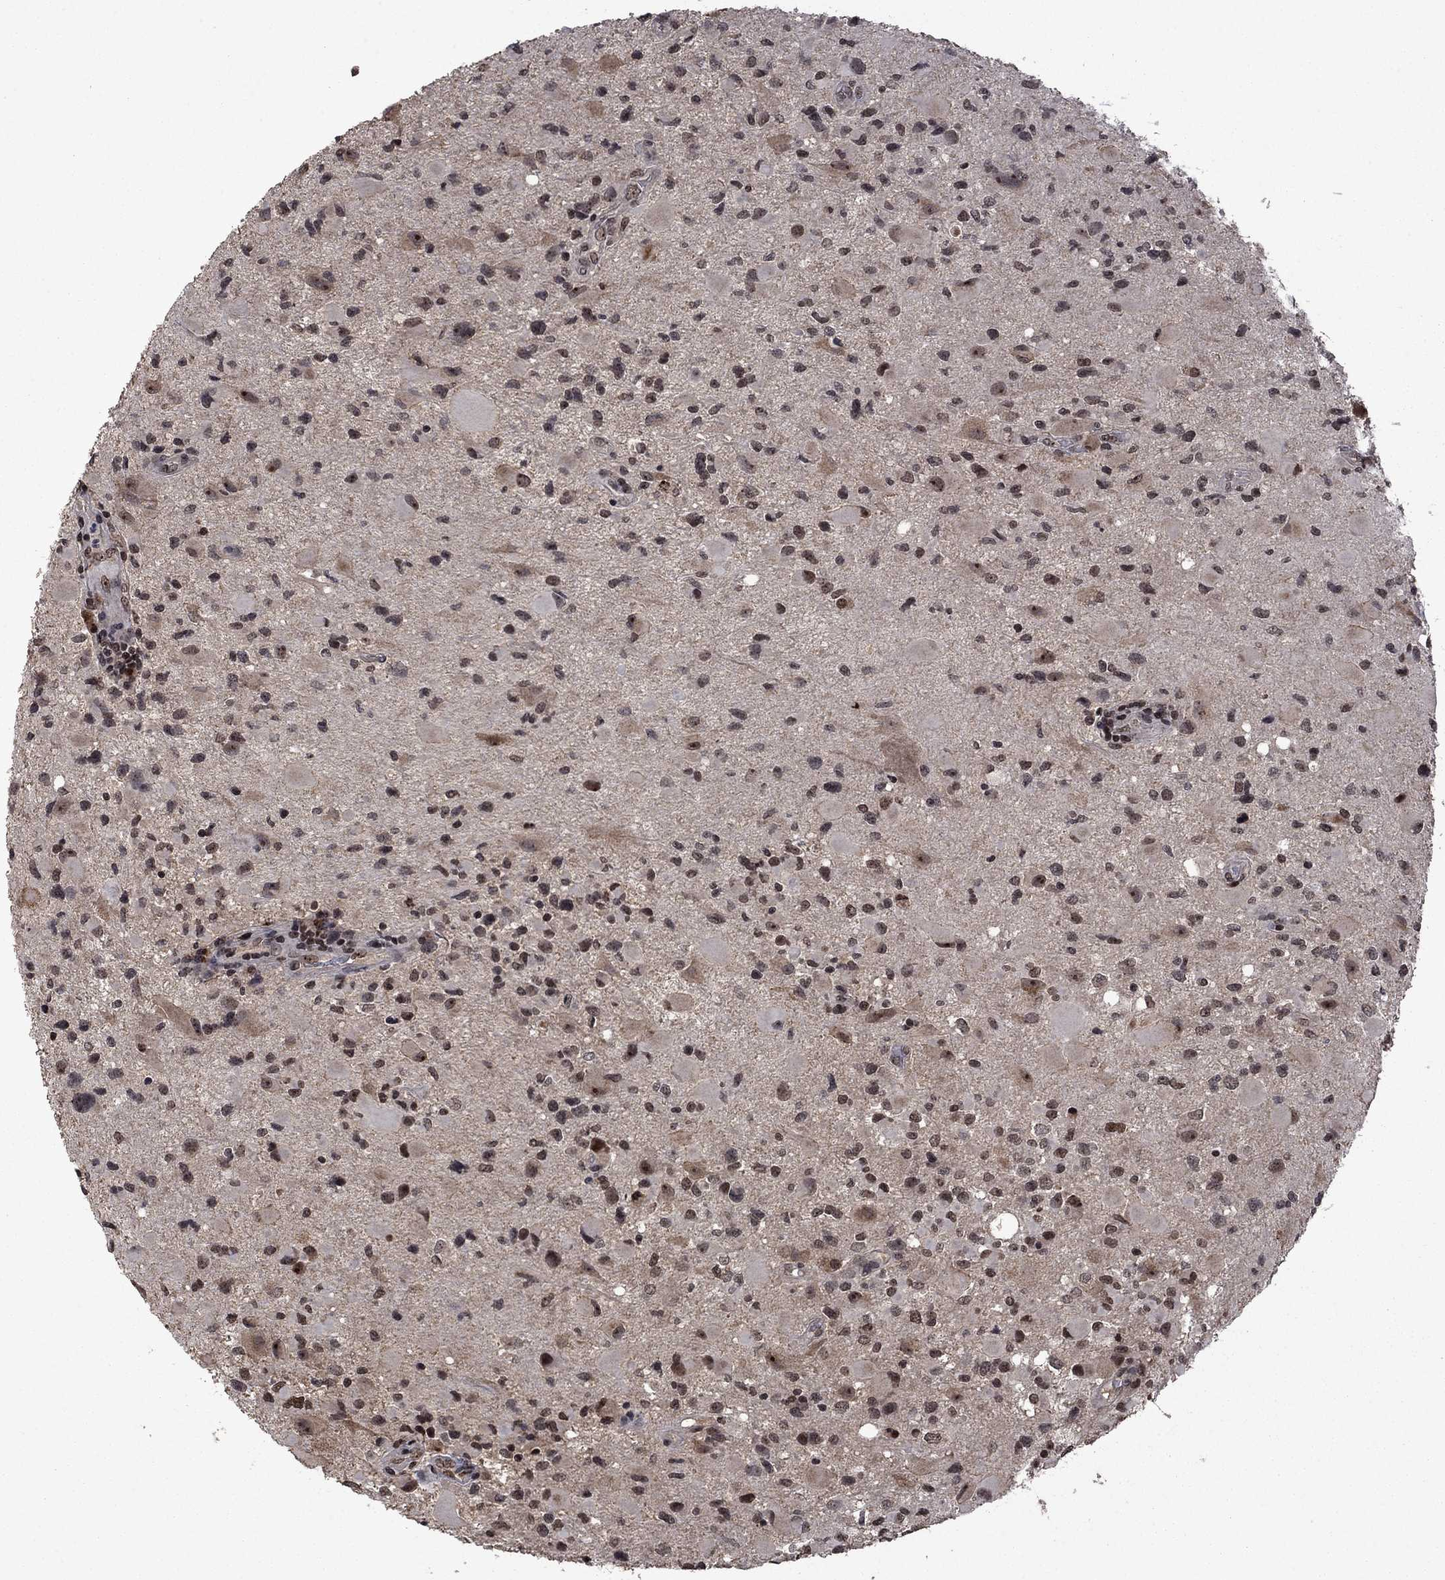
{"staining": {"intensity": "moderate", "quantity": "25%-75%", "location": "nuclear"}, "tissue": "glioma", "cell_type": "Tumor cells", "image_type": "cancer", "snomed": [{"axis": "morphology", "description": "Glioma, malignant, Low grade"}, {"axis": "topography", "description": "Brain"}], "caption": "A brown stain highlights moderate nuclear staining of a protein in glioma tumor cells.", "gene": "FBL", "patient": {"sex": "female", "age": 32}}